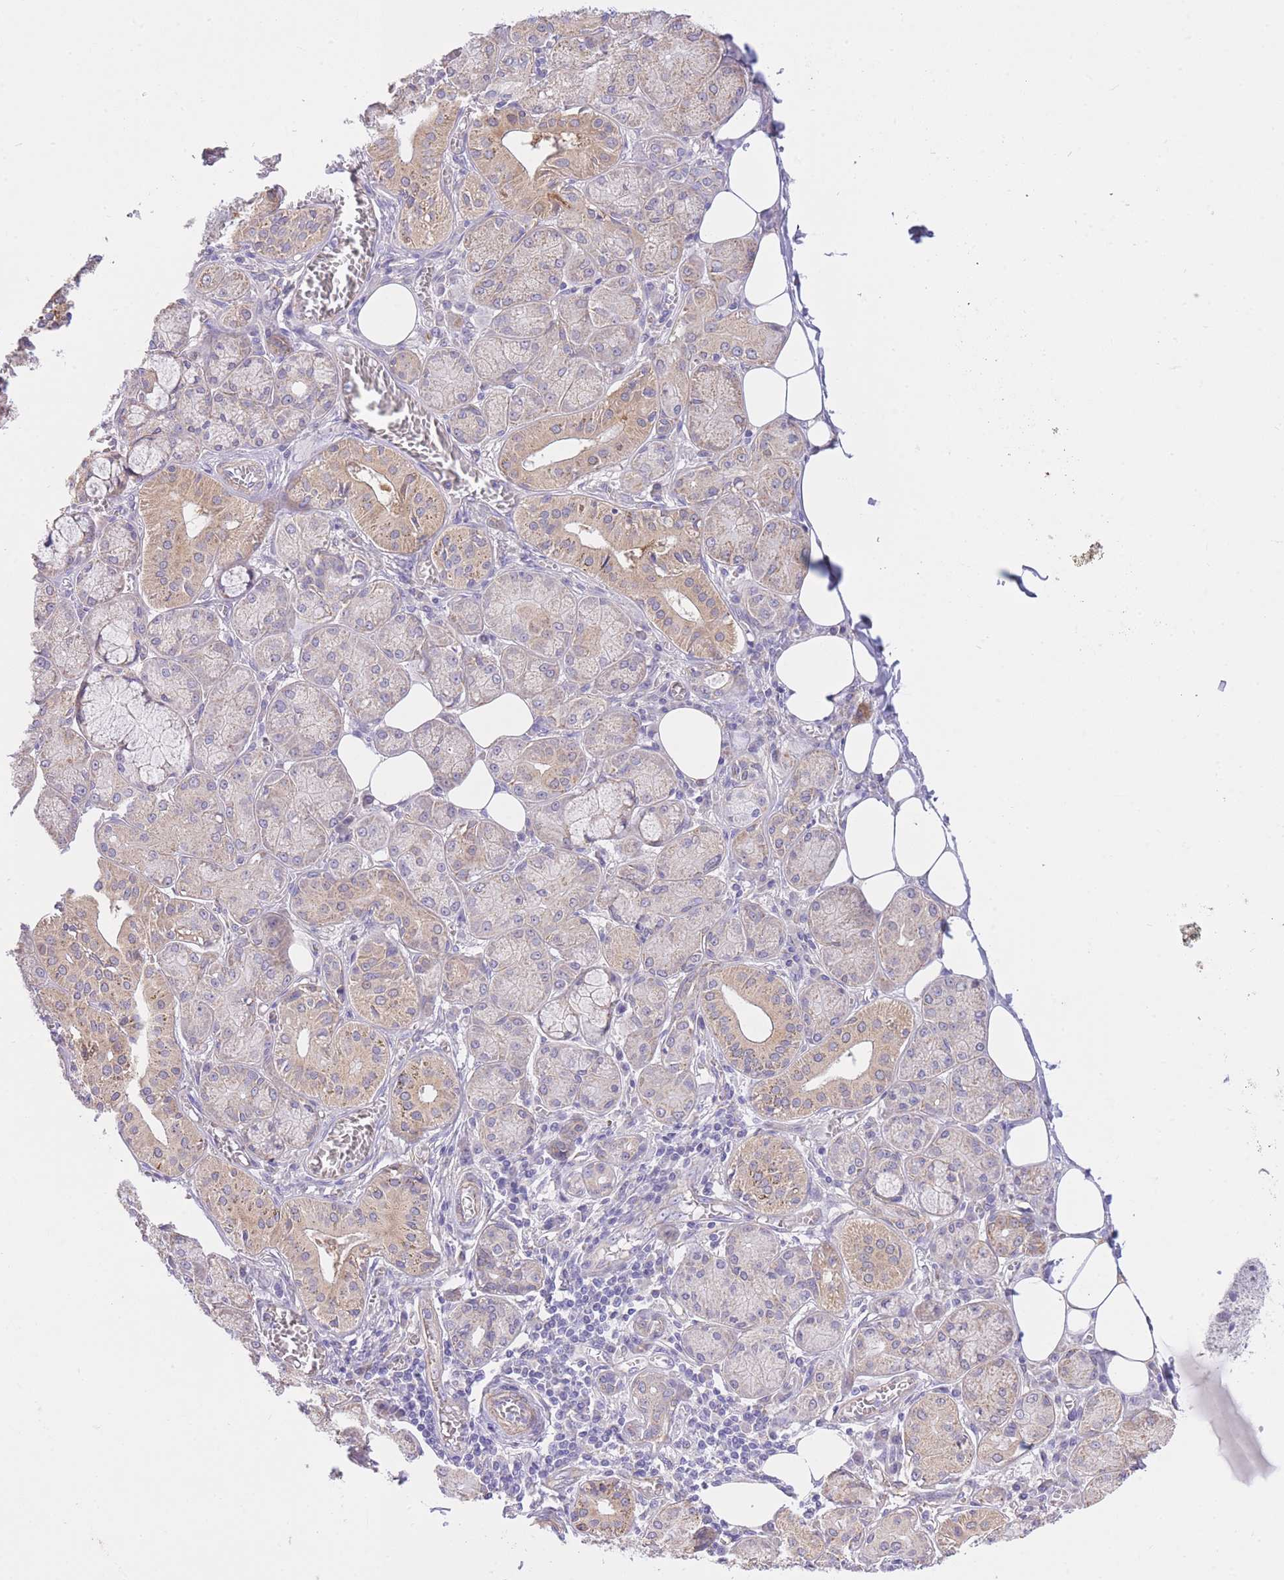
{"staining": {"intensity": "weak", "quantity": "25%-75%", "location": "cytoplasmic/membranous"}, "tissue": "salivary gland", "cell_type": "Glandular cells", "image_type": "normal", "snomed": [{"axis": "morphology", "description": "Normal tissue, NOS"}, {"axis": "topography", "description": "Salivary gland"}], "caption": "This photomicrograph demonstrates immunohistochemistry (IHC) staining of normal salivary gland, with low weak cytoplasmic/membranous staining in approximately 25%-75% of glandular cells.", "gene": "PGM1", "patient": {"sex": "male", "age": 74}}